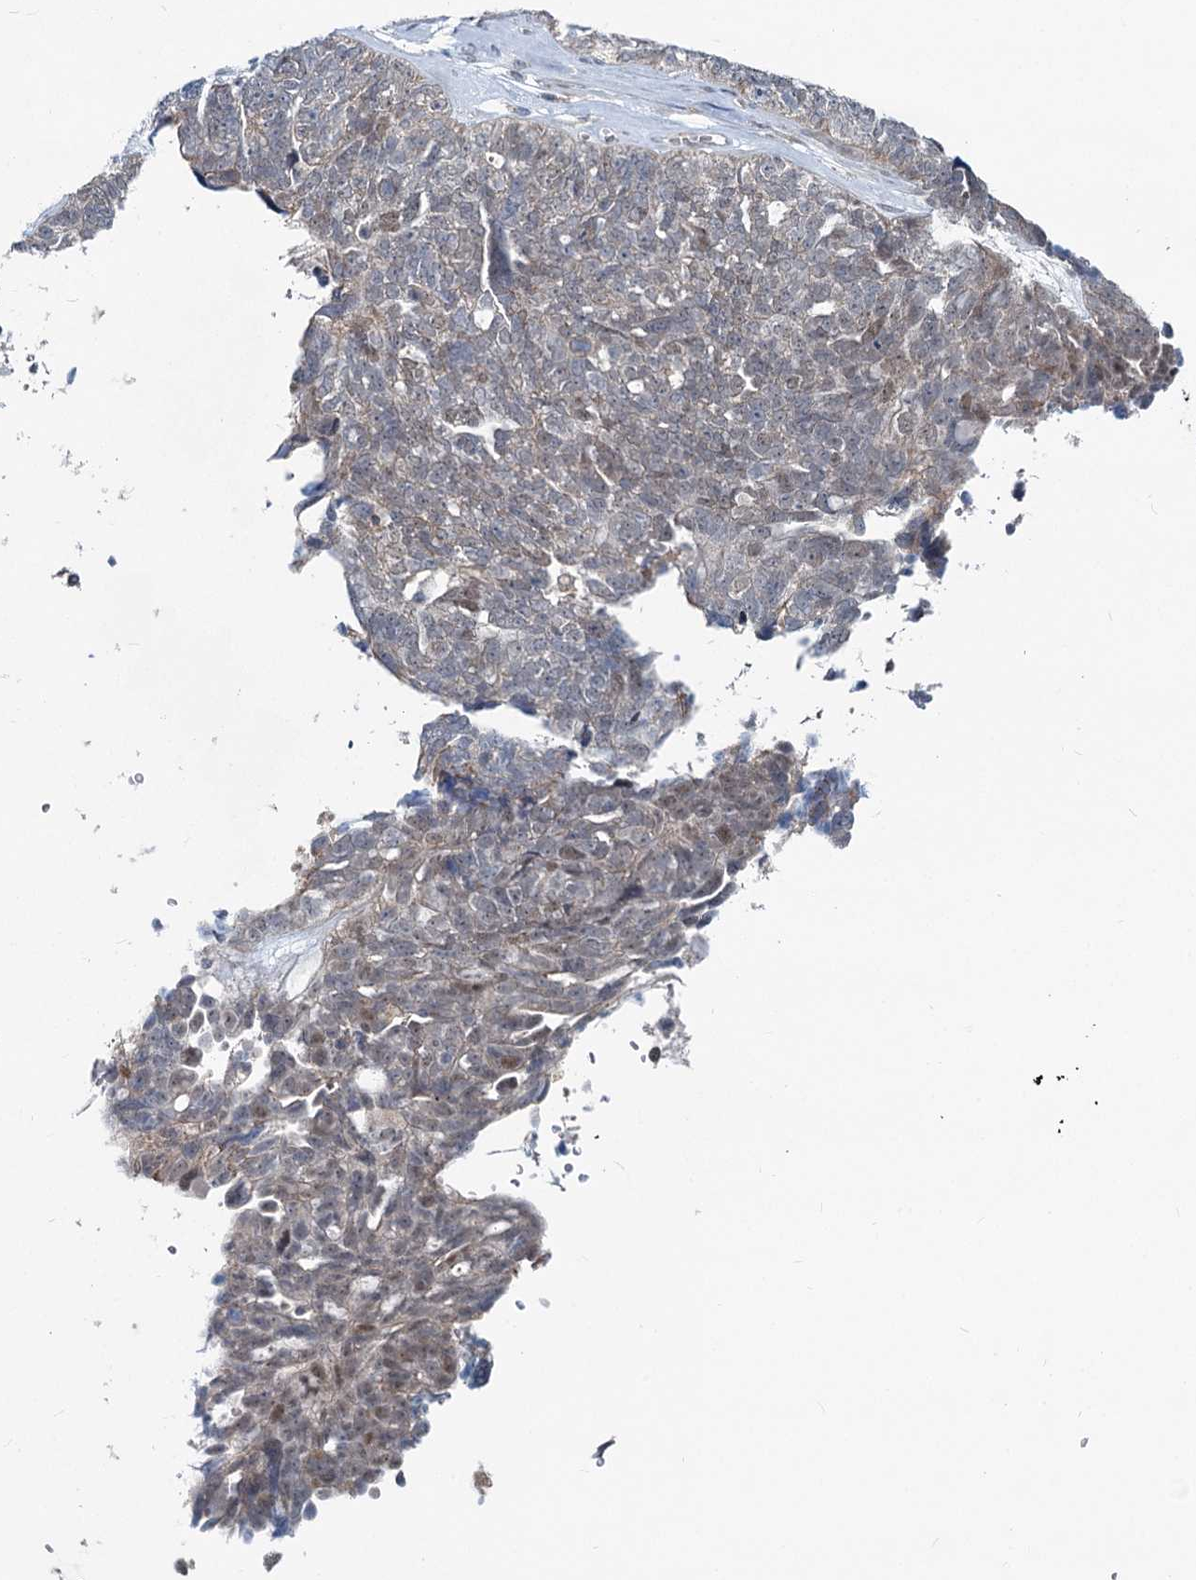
{"staining": {"intensity": "weak", "quantity": "<25%", "location": "cytoplasmic/membranous"}, "tissue": "ovarian cancer", "cell_type": "Tumor cells", "image_type": "cancer", "snomed": [{"axis": "morphology", "description": "Cystadenocarcinoma, serous, NOS"}, {"axis": "topography", "description": "Ovary"}], "caption": "Protein analysis of ovarian cancer (serous cystadenocarcinoma) exhibits no significant expression in tumor cells.", "gene": "ADCY2", "patient": {"sex": "female", "age": 79}}